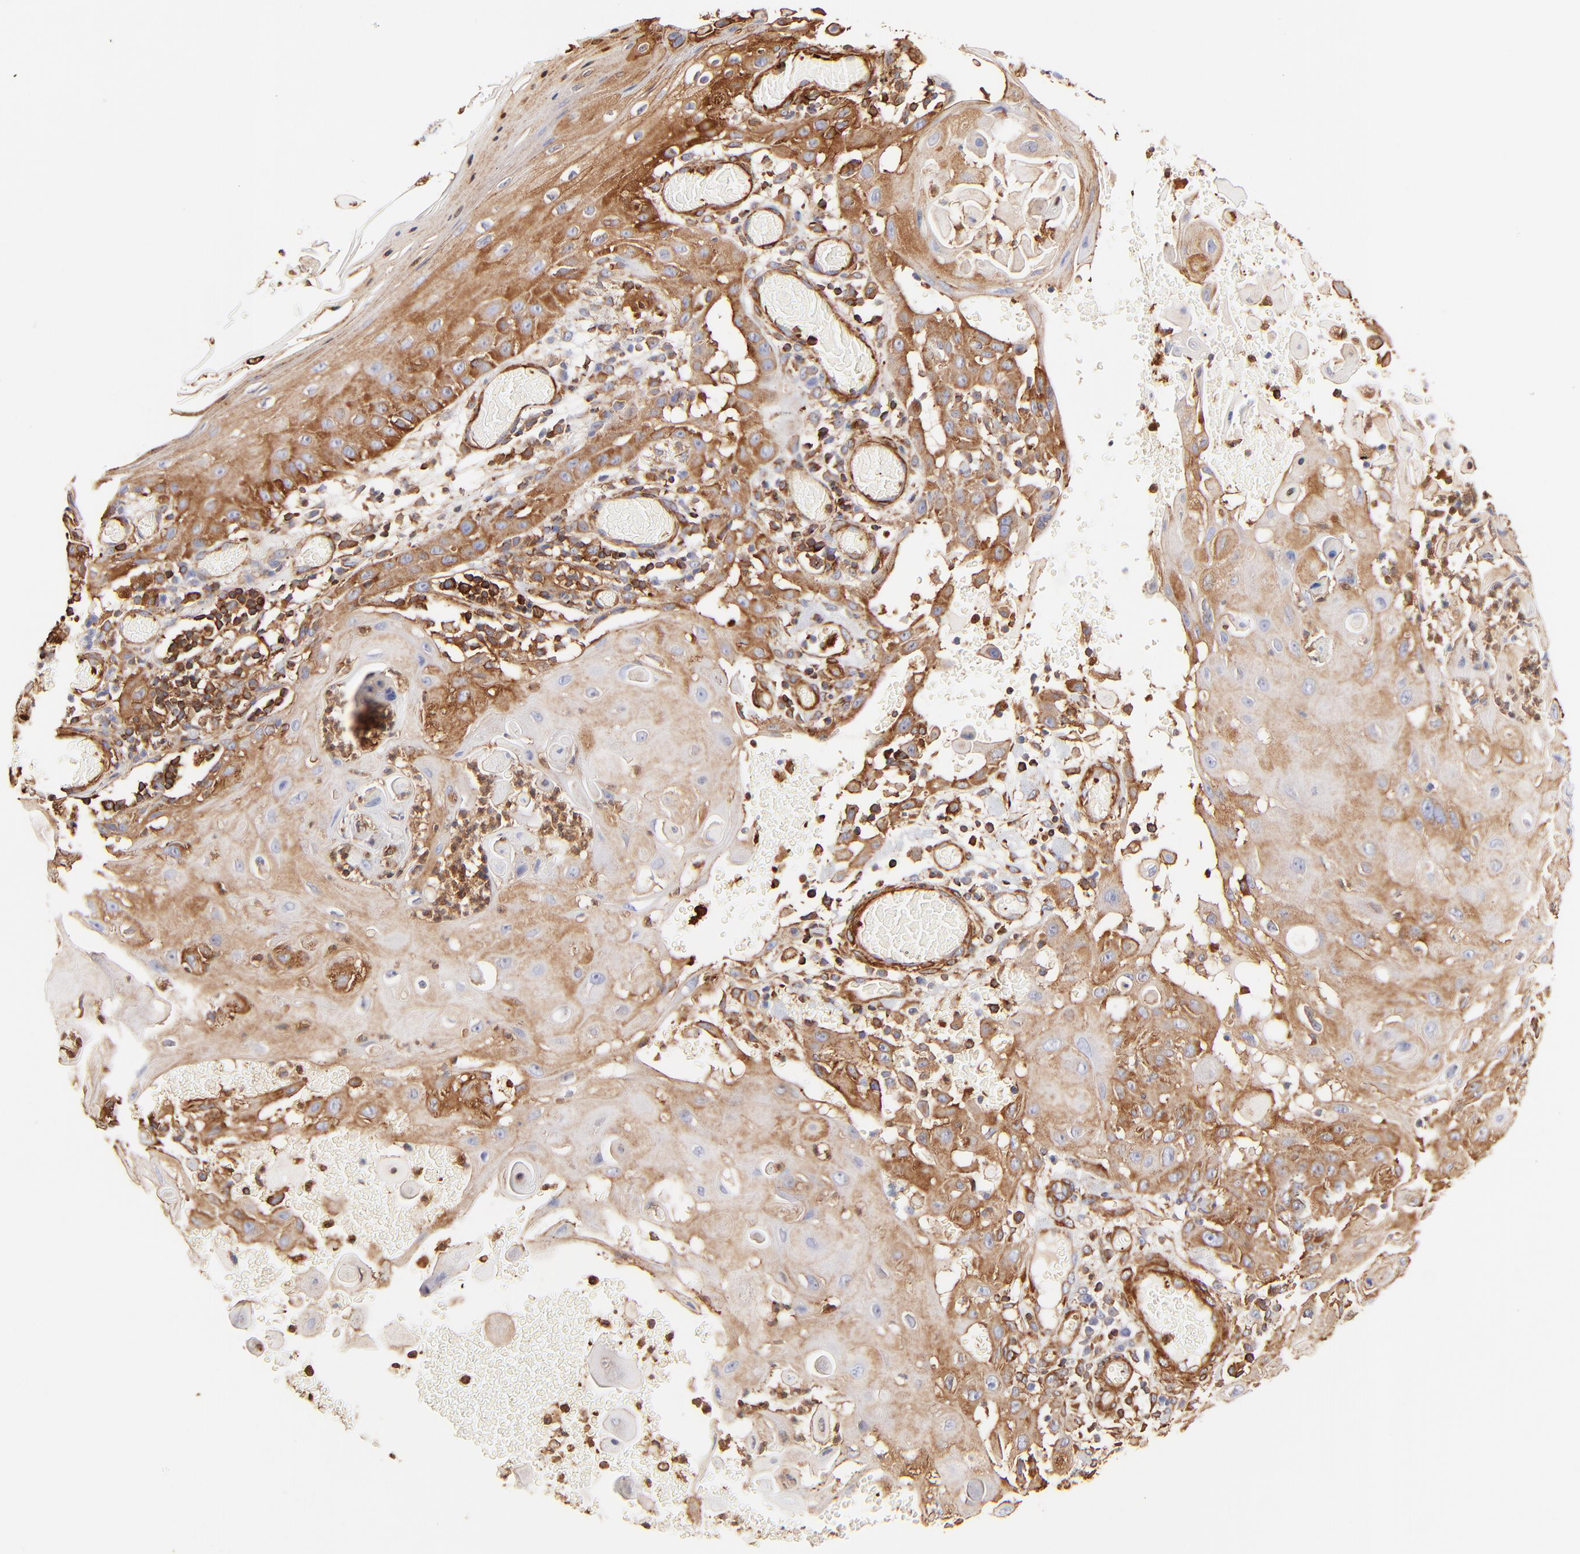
{"staining": {"intensity": "strong", "quantity": ">75%", "location": "cytoplasmic/membranous"}, "tissue": "skin cancer", "cell_type": "Tumor cells", "image_type": "cancer", "snomed": [{"axis": "morphology", "description": "Squamous cell carcinoma, NOS"}, {"axis": "topography", "description": "Skin"}], "caption": "Immunohistochemistry (DAB) staining of skin squamous cell carcinoma exhibits strong cytoplasmic/membranous protein staining in approximately >75% of tumor cells. Using DAB (3,3'-diaminobenzidine) (brown) and hematoxylin (blue) stains, captured at high magnification using brightfield microscopy.", "gene": "FLNA", "patient": {"sex": "male", "age": 24}}